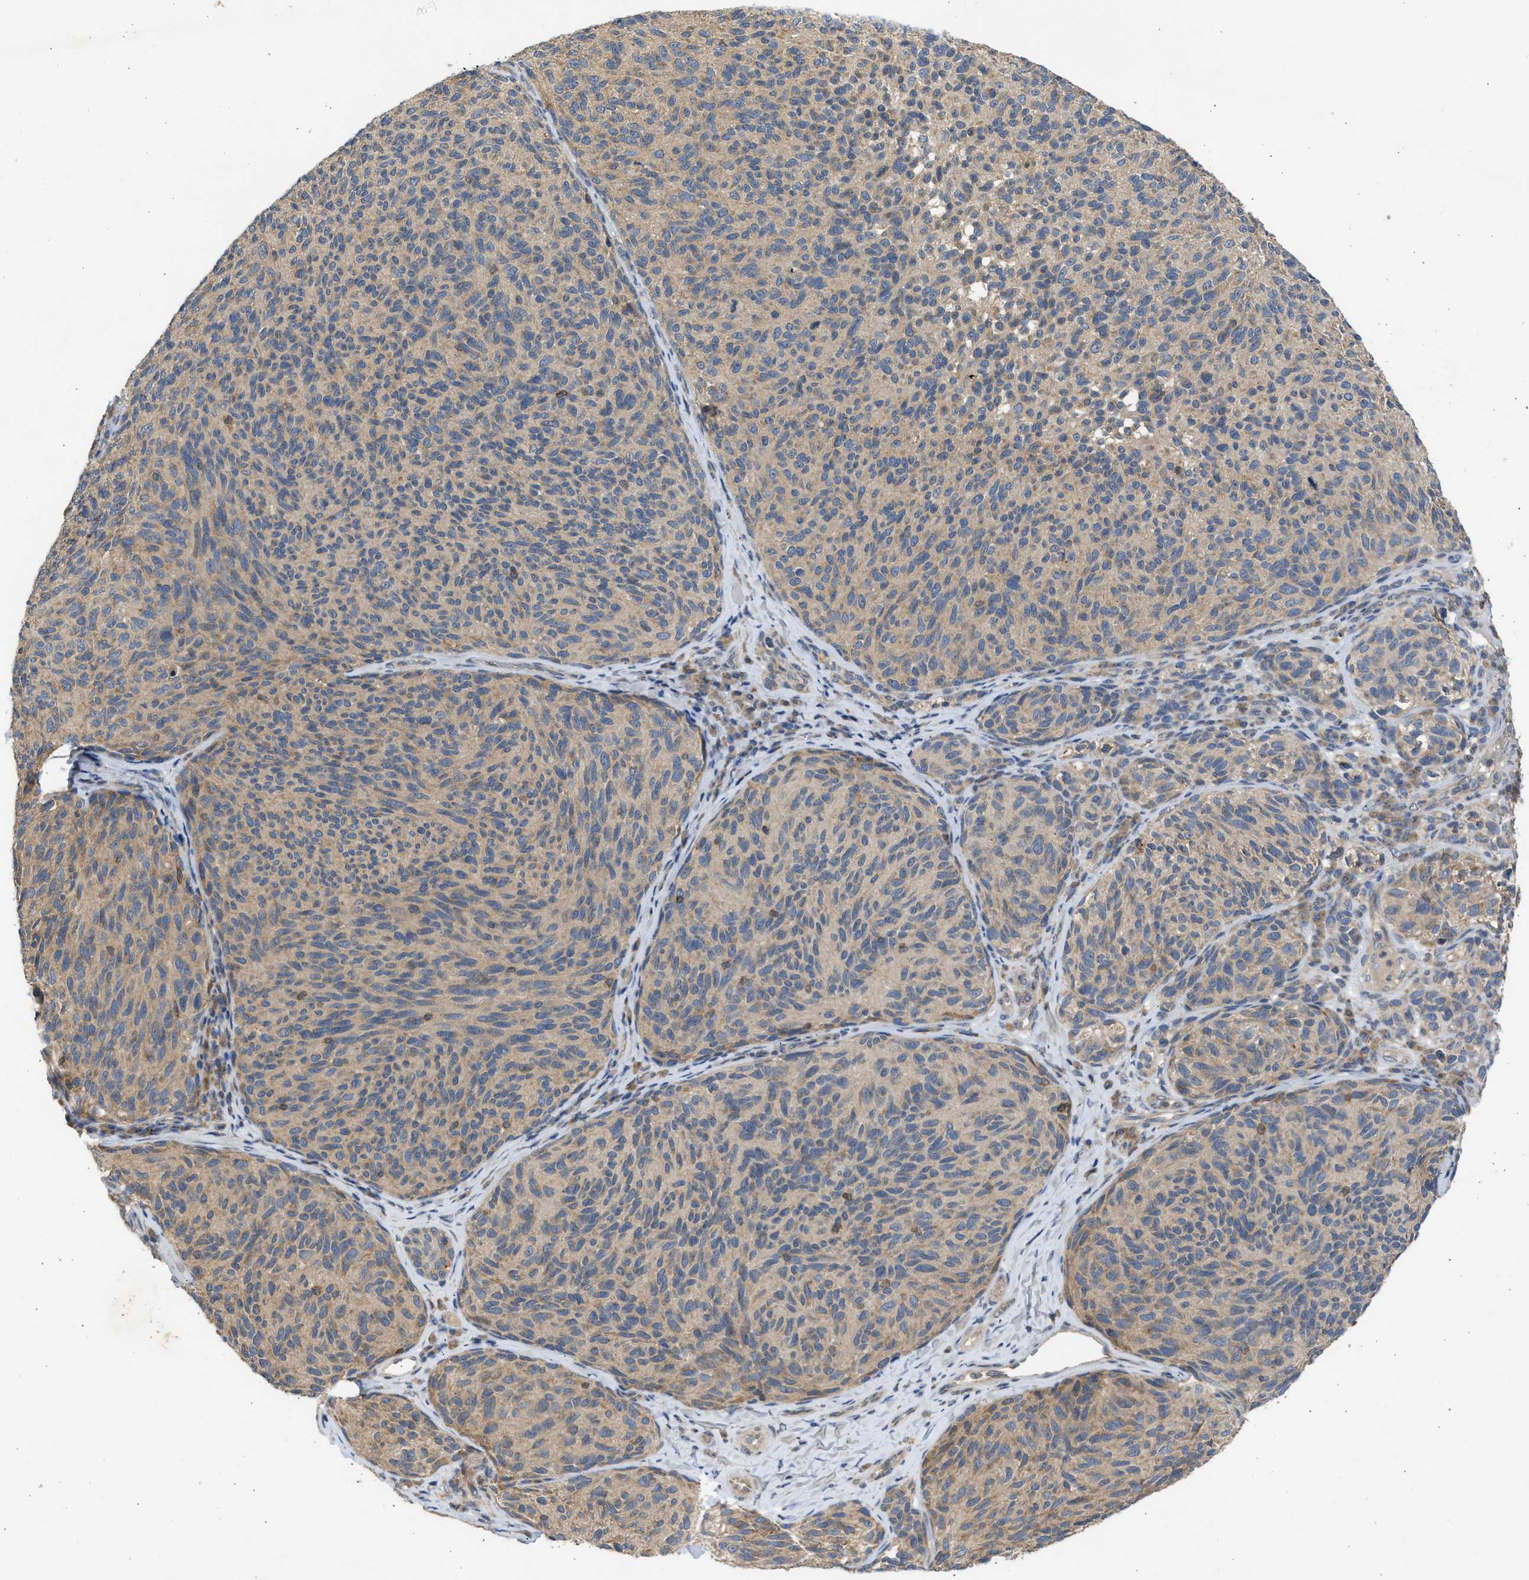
{"staining": {"intensity": "weak", "quantity": ">75%", "location": "cytoplasmic/membranous"}, "tissue": "melanoma", "cell_type": "Tumor cells", "image_type": "cancer", "snomed": [{"axis": "morphology", "description": "Malignant melanoma, NOS"}, {"axis": "topography", "description": "Skin"}], "caption": "Melanoma stained for a protein reveals weak cytoplasmic/membranous positivity in tumor cells.", "gene": "CYP1A1", "patient": {"sex": "female", "age": 73}}